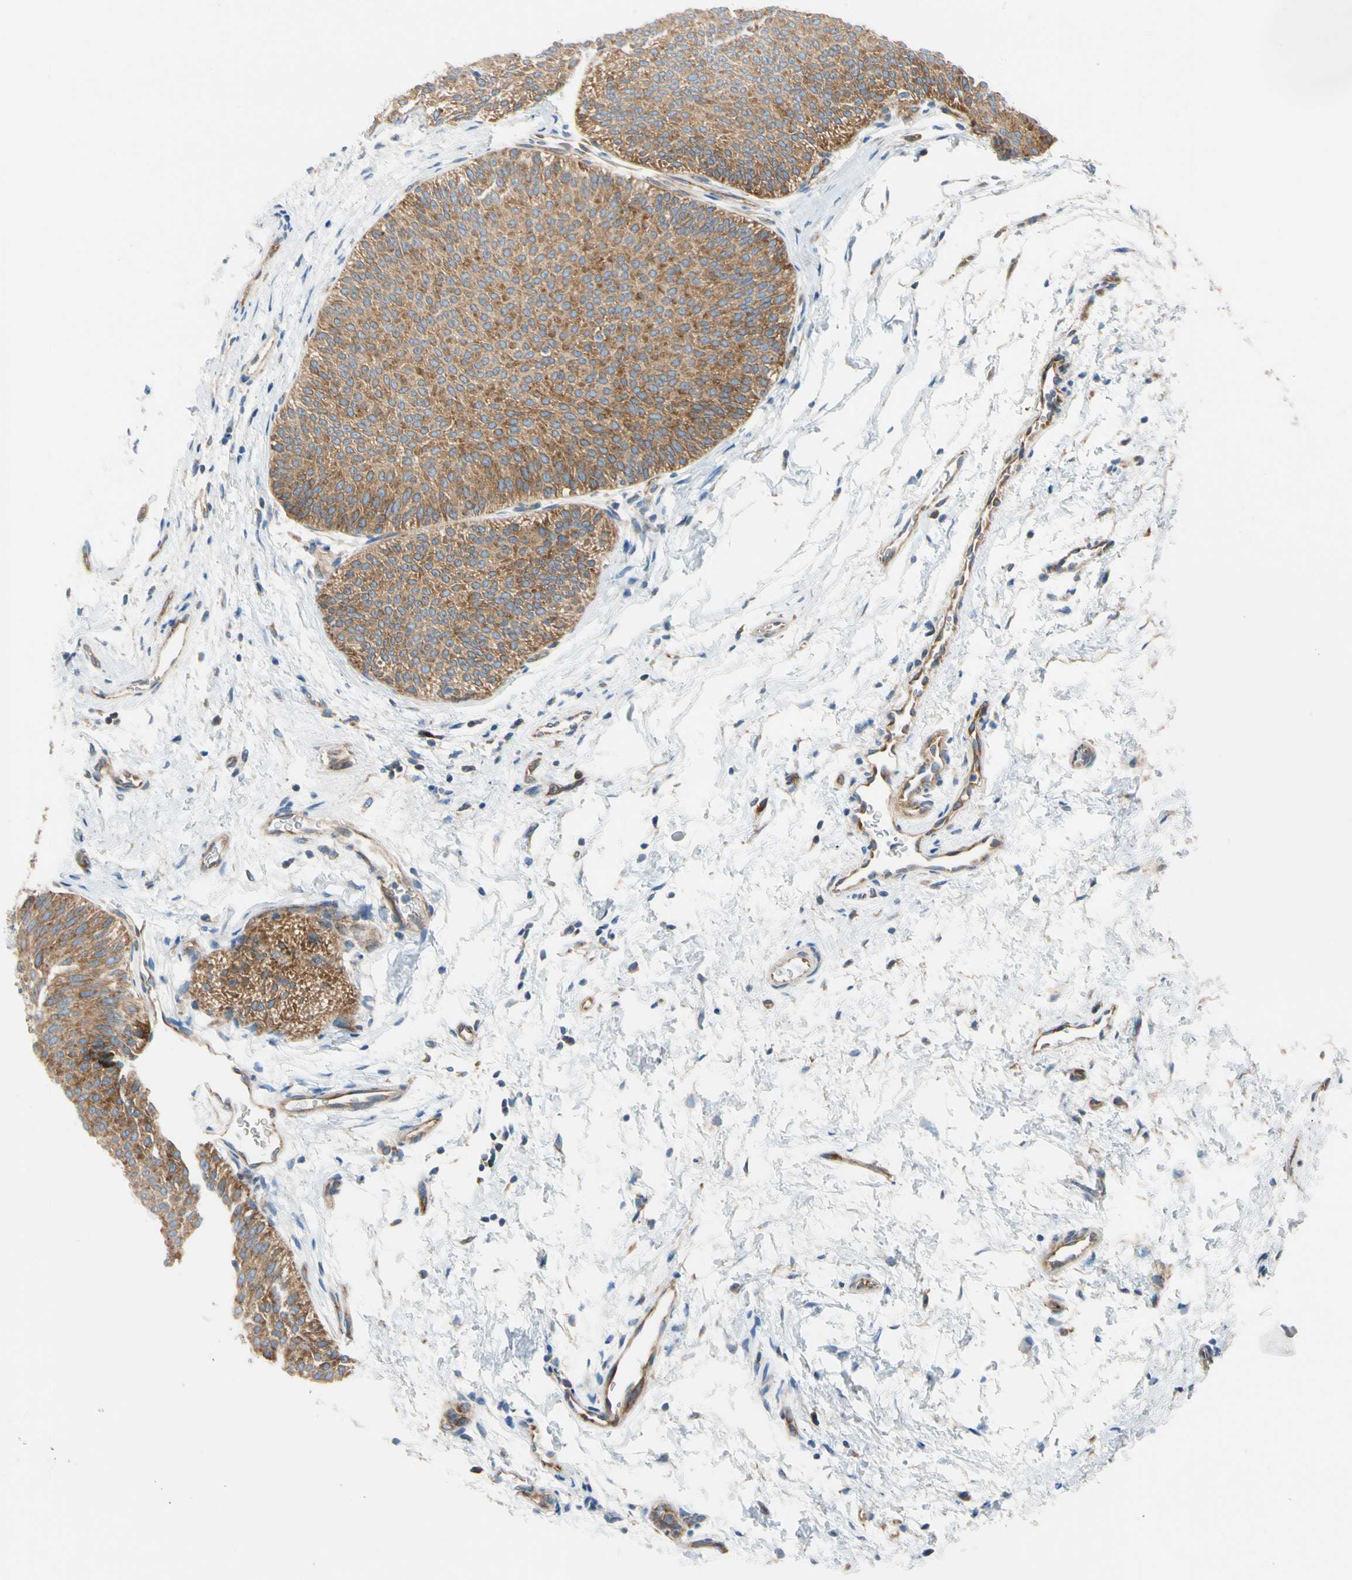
{"staining": {"intensity": "strong", "quantity": ">75%", "location": "cytoplasmic/membranous"}, "tissue": "urothelial cancer", "cell_type": "Tumor cells", "image_type": "cancer", "snomed": [{"axis": "morphology", "description": "Urothelial carcinoma, Low grade"}, {"axis": "topography", "description": "Urinary bladder"}], "caption": "Immunohistochemistry (IHC) of urothelial carcinoma (low-grade) demonstrates high levels of strong cytoplasmic/membranous staining in approximately >75% of tumor cells. (brown staining indicates protein expression, while blue staining denotes nuclei).", "gene": "GPHN", "patient": {"sex": "female", "age": 60}}